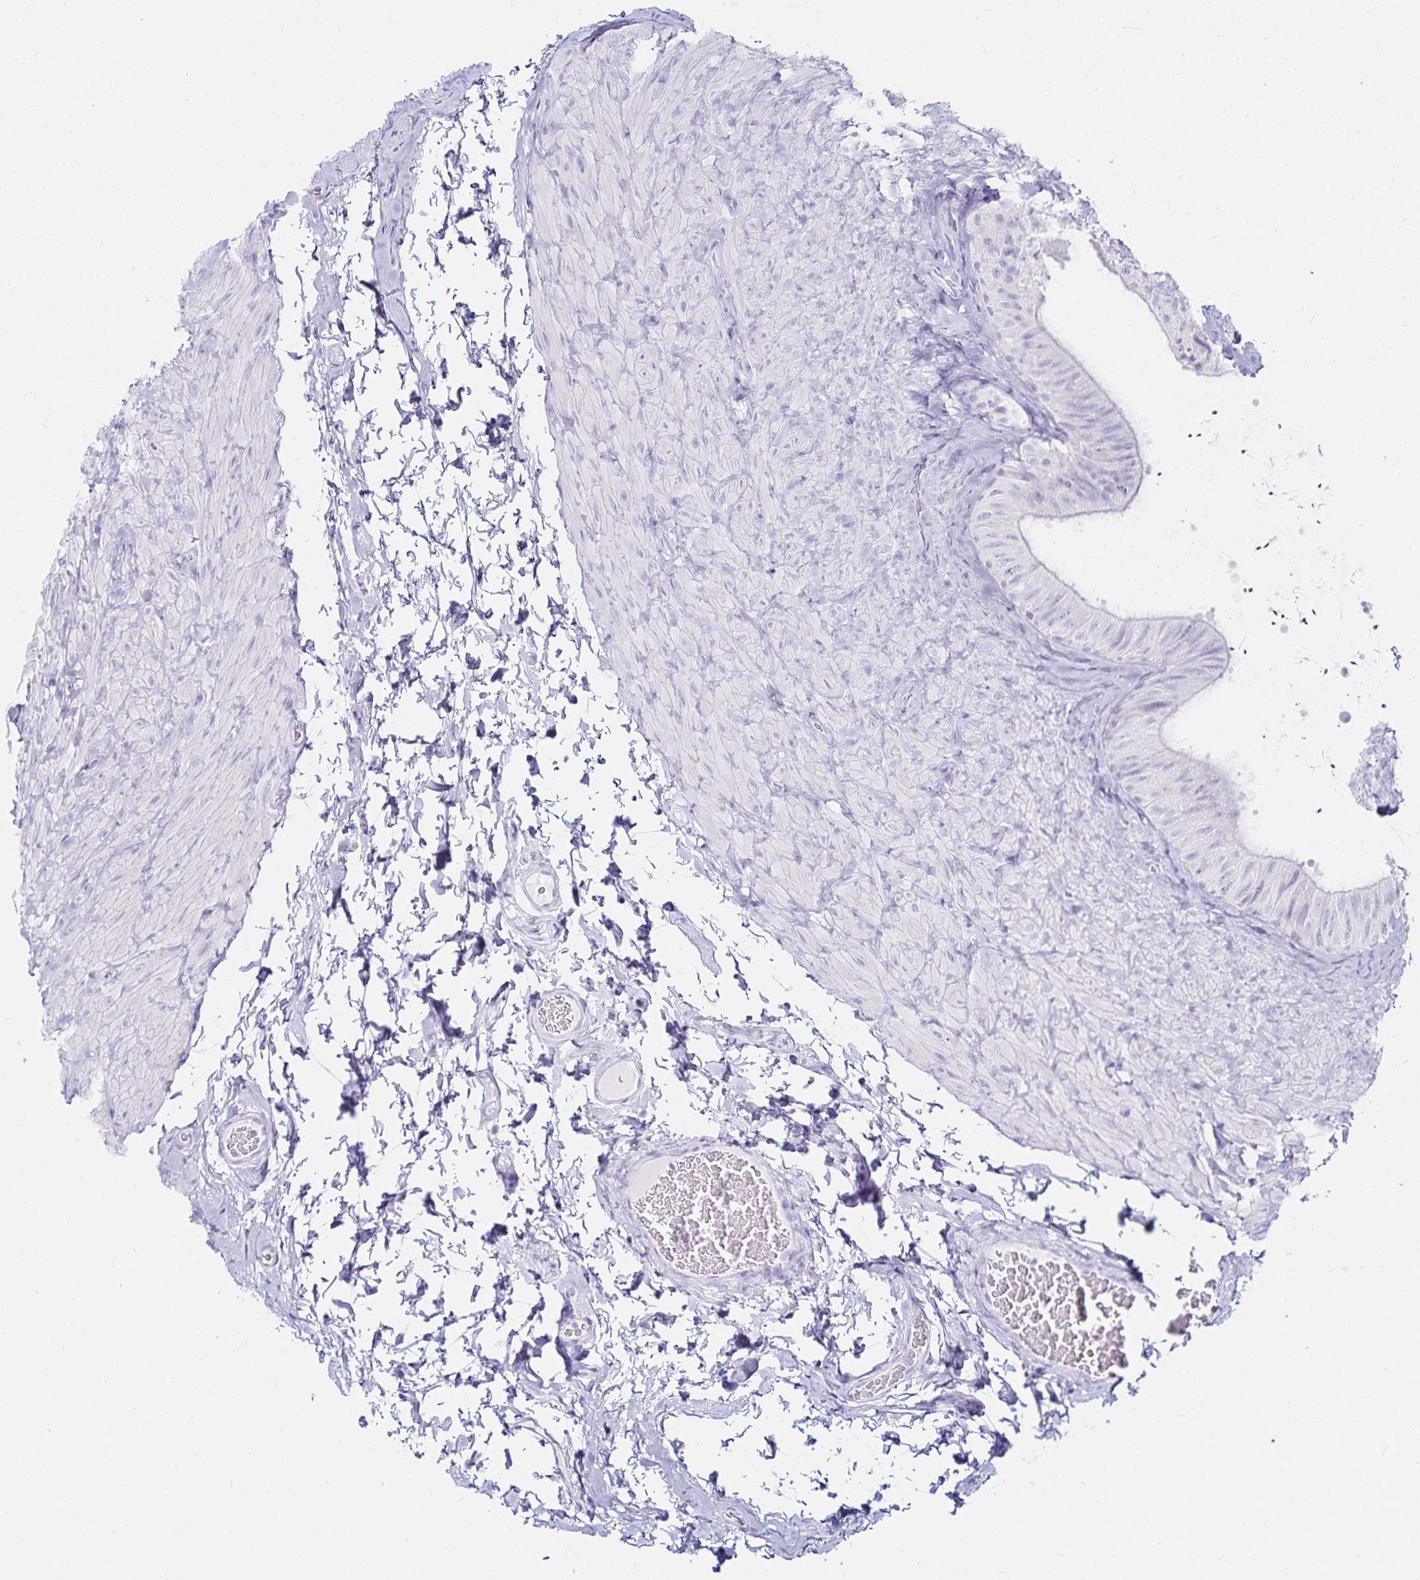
{"staining": {"intensity": "negative", "quantity": "none", "location": "none"}, "tissue": "epididymis", "cell_type": "Glandular cells", "image_type": "normal", "snomed": [{"axis": "morphology", "description": "Normal tissue, NOS"}, {"axis": "topography", "description": "Epididymis, spermatic cord, NOS"}, {"axis": "topography", "description": "Epididymis"}], "caption": "Human epididymis stained for a protein using IHC shows no staining in glandular cells.", "gene": "GP2", "patient": {"sex": "male", "age": 31}}